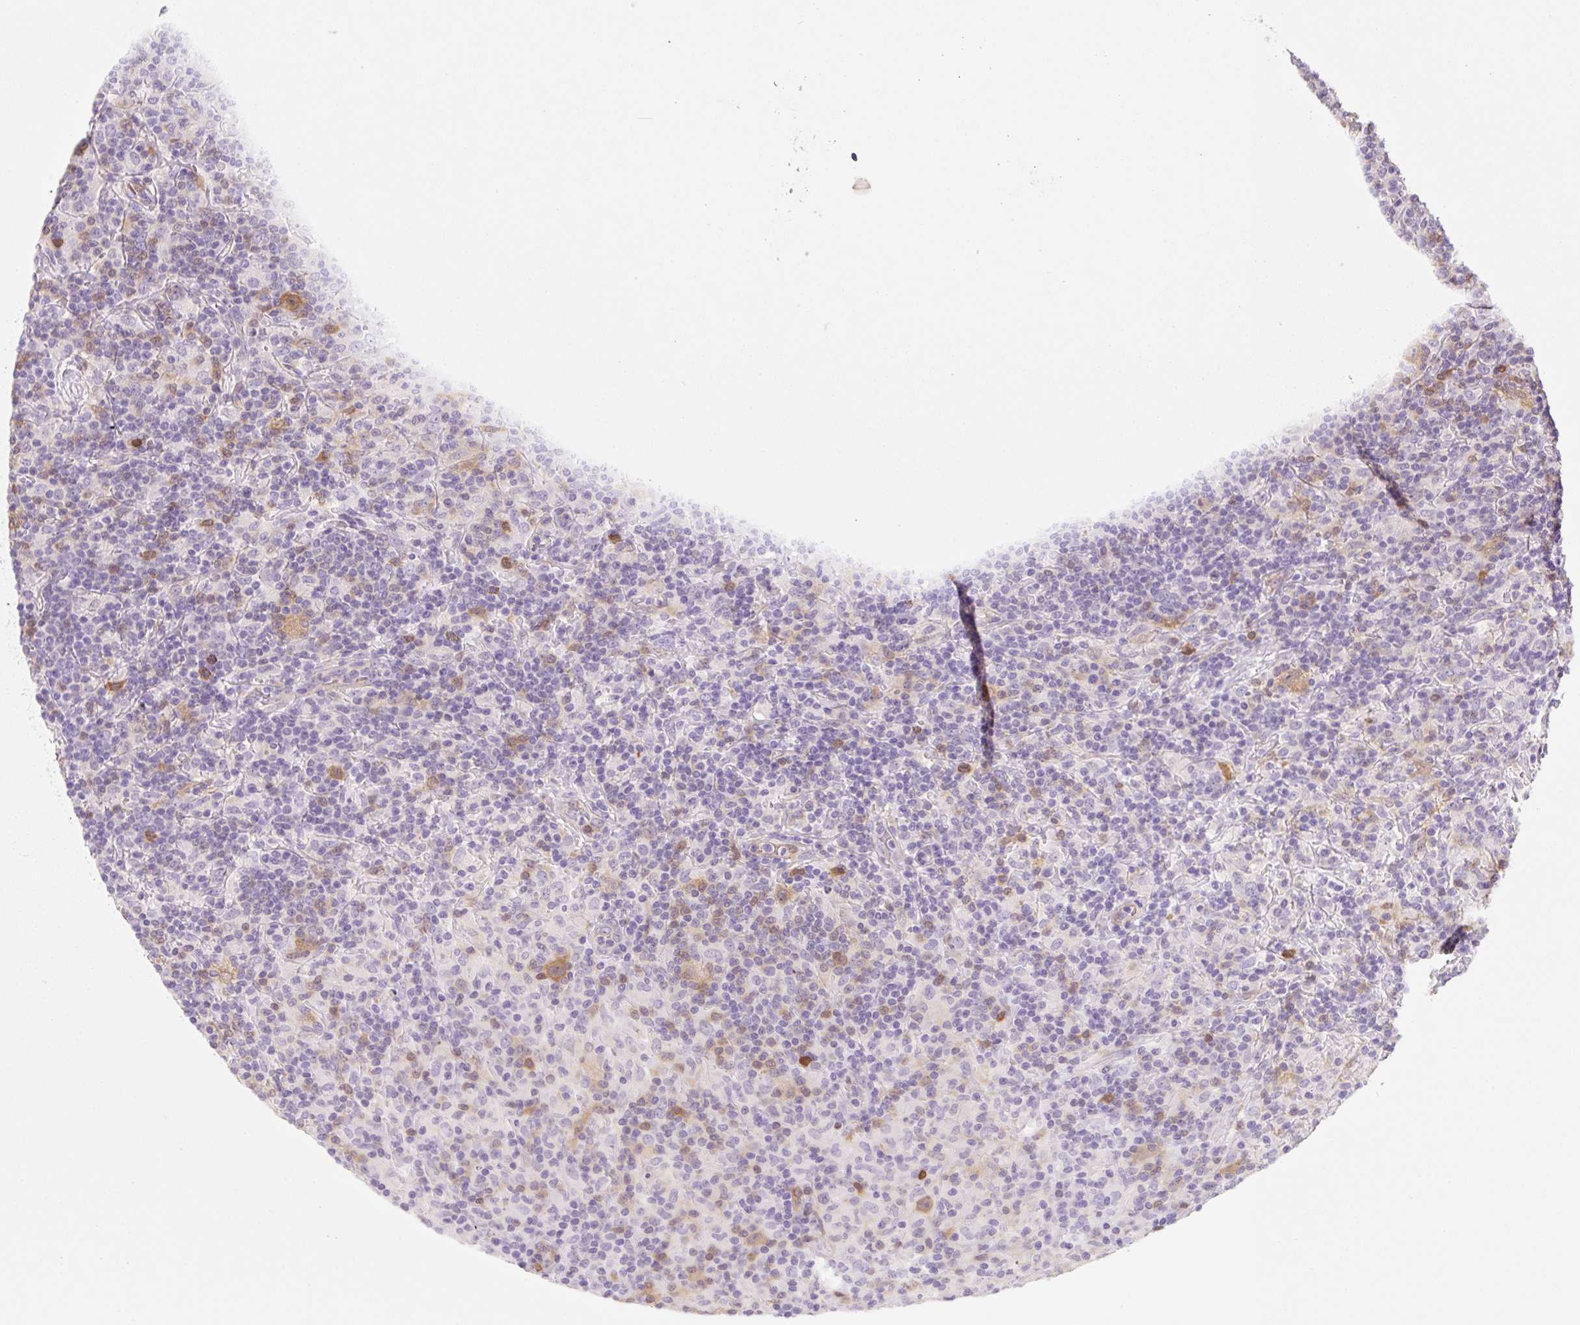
{"staining": {"intensity": "moderate", "quantity": ">75%", "location": "cytoplasmic/membranous"}, "tissue": "lymphoma", "cell_type": "Tumor cells", "image_type": "cancer", "snomed": [{"axis": "morphology", "description": "Hodgkin's disease, NOS"}, {"axis": "topography", "description": "Lymph node"}], "caption": "This is a micrograph of immunohistochemistry (IHC) staining of lymphoma, which shows moderate staining in the cytoplasmic/membranous of tumor cells.", "gene": "FABP5", "patient": {"sex": "male", "age": 70}}